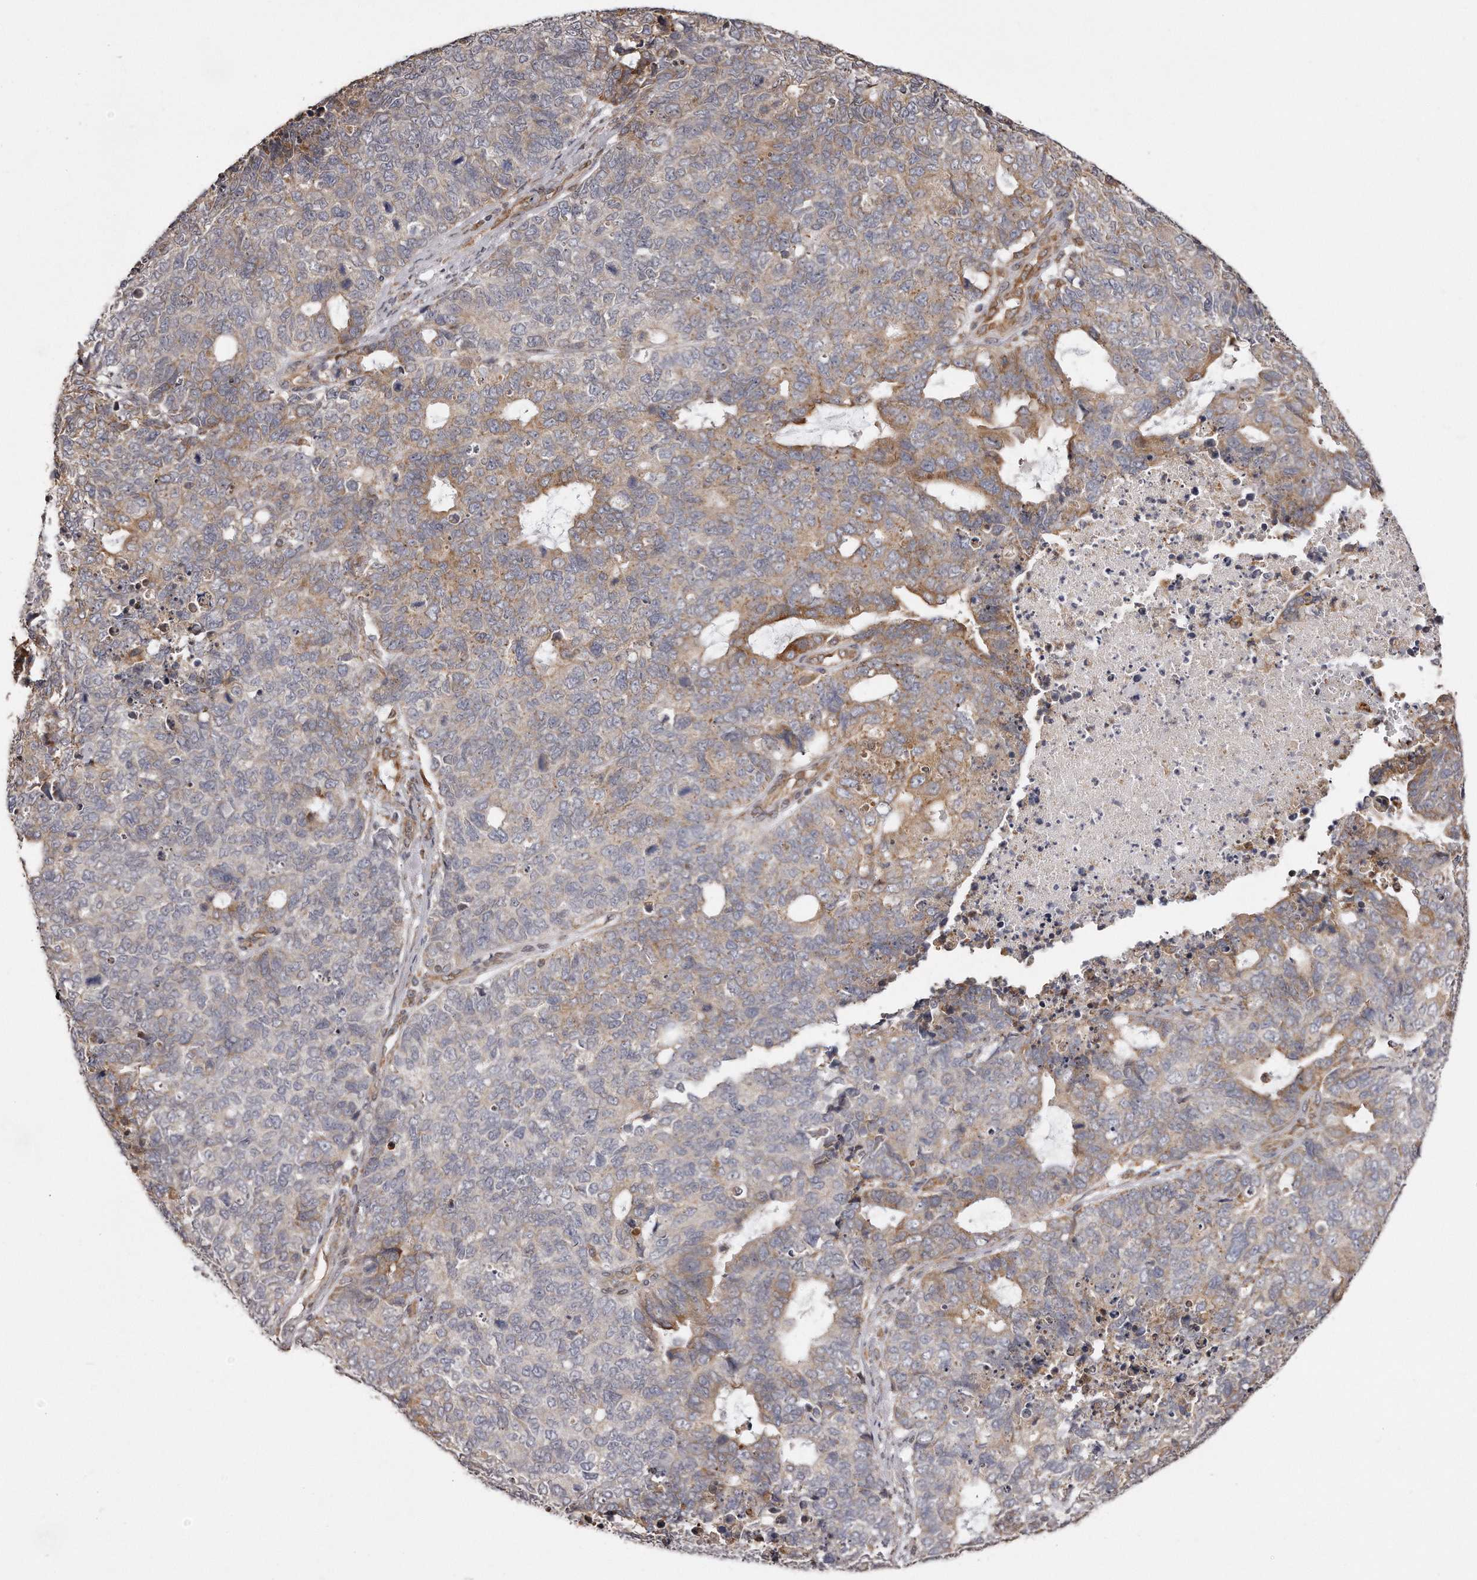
{"staining": {"intensity": "moderate", "quantity": "<25%", "location": "cytoplasmic/membranous"}, "tissue": "cervical cancer", "cell_type": "Tumor cells", "image_type": "cancer", "snomed": [{"axis": "morphology", "description": "Squamous cell carcinoma, NOS"}, {"axis": "topography", "description": "Cervix"}], "caption": "Immunohistochemical staining of human cervical cancer (squamous cell carcinoma) demonstrates low levels of moderate cytoplasmic/membranous protein positivity in approximately <25% of tumor cells. The protein is shown in brown color, while the nuclei are stained blue.", "gene": "TRAPPC14", "patient": {"sex": "female", "age": 63}}